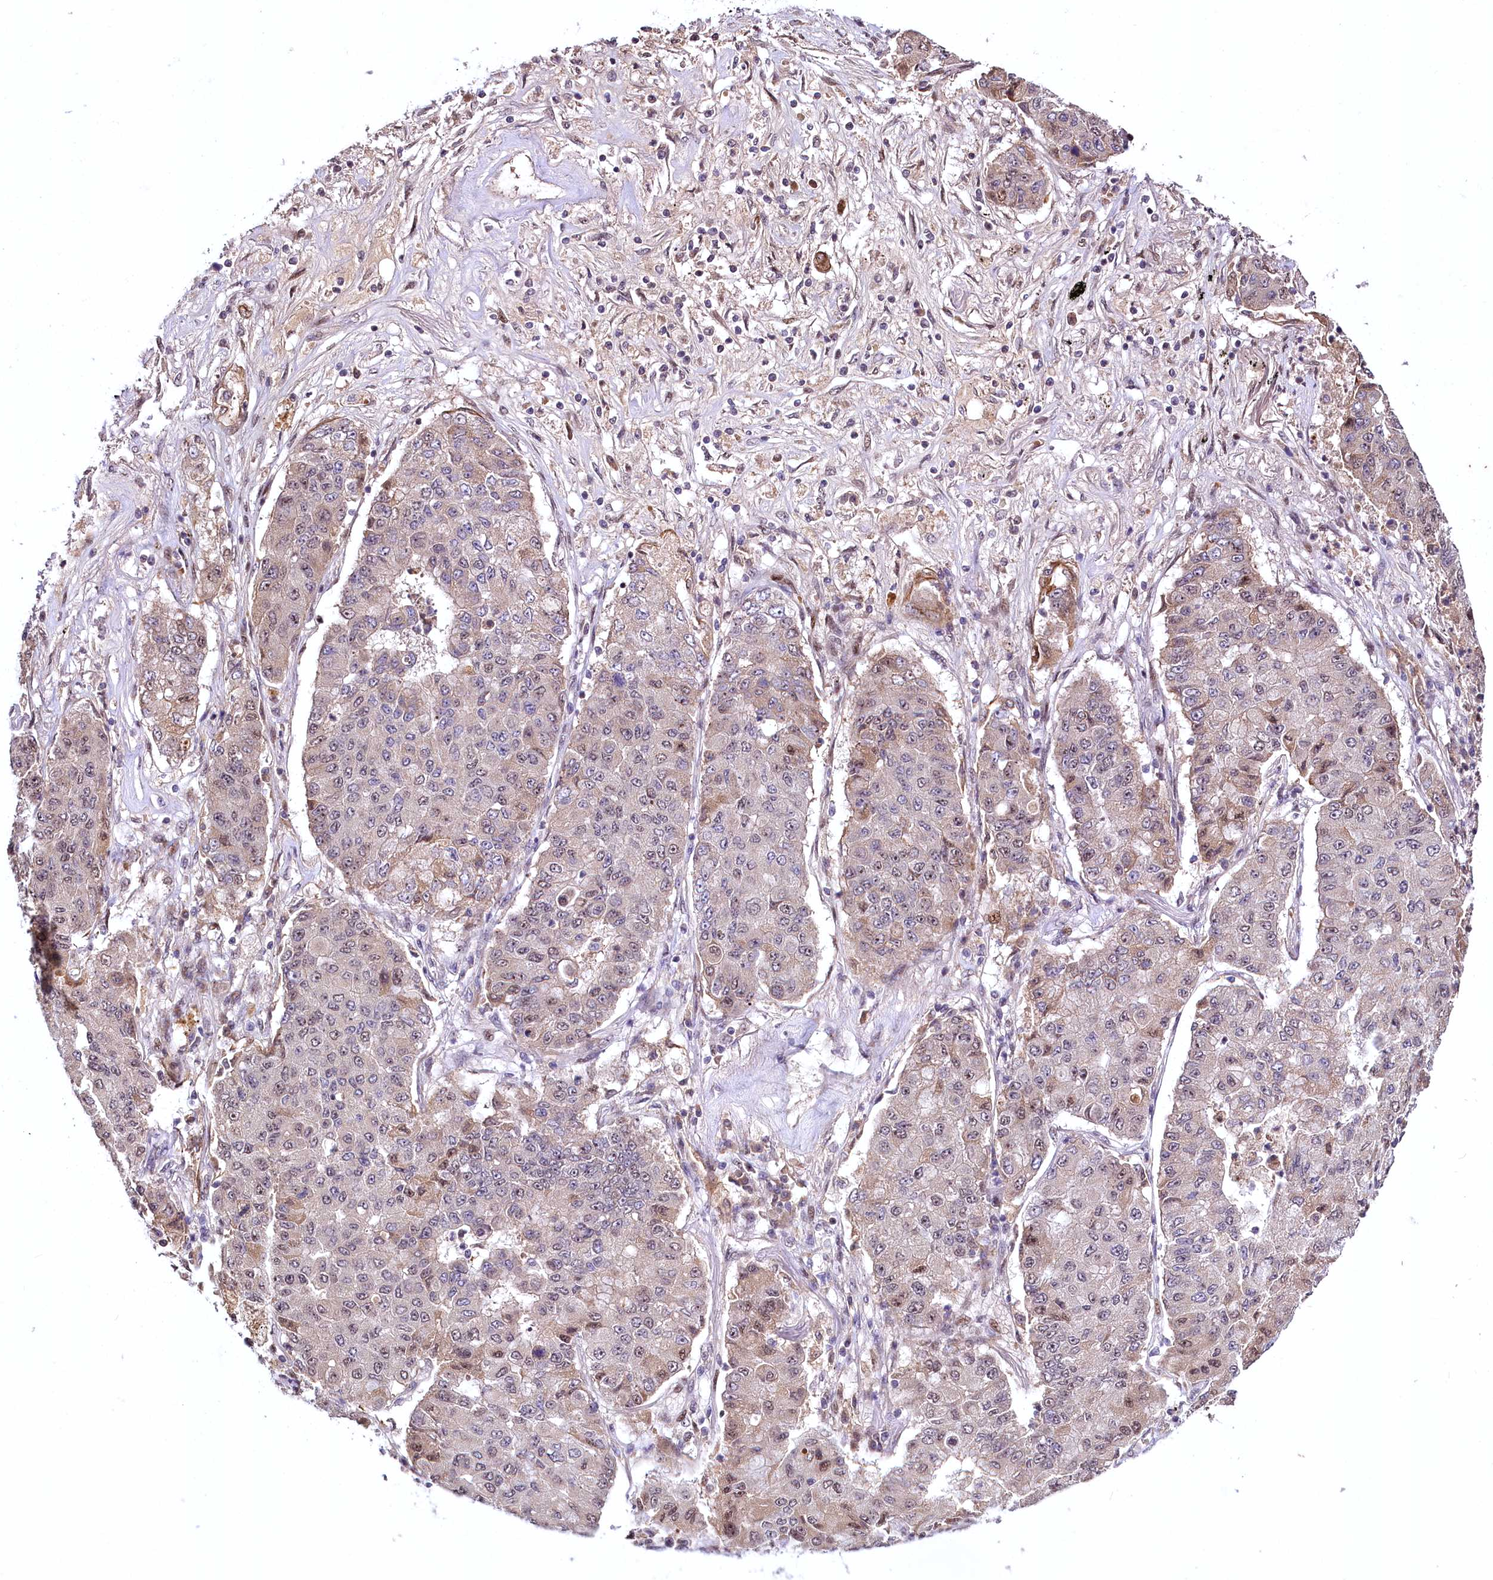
{"staining": {"intensity": "weak", "quantity": "<25%", "location": "cytoplasmic/membranous,nuclear"}, "tissue": "lung cancer", "cell_type": "Tumor cells", "image_type": "cancer", "snomed": [{"axis": "morphology", "description": "Squamous cell carcinoma, NOS"}, {"axis": "topography", "description": "Lung"}], "caption": "This is an IHC micrograph of lung cancer (squamous cell carcinoma). There is no positivity in tumor cells.", "gene": "N4BP2L1", "patient": {"sex": "male", "age": 74}}